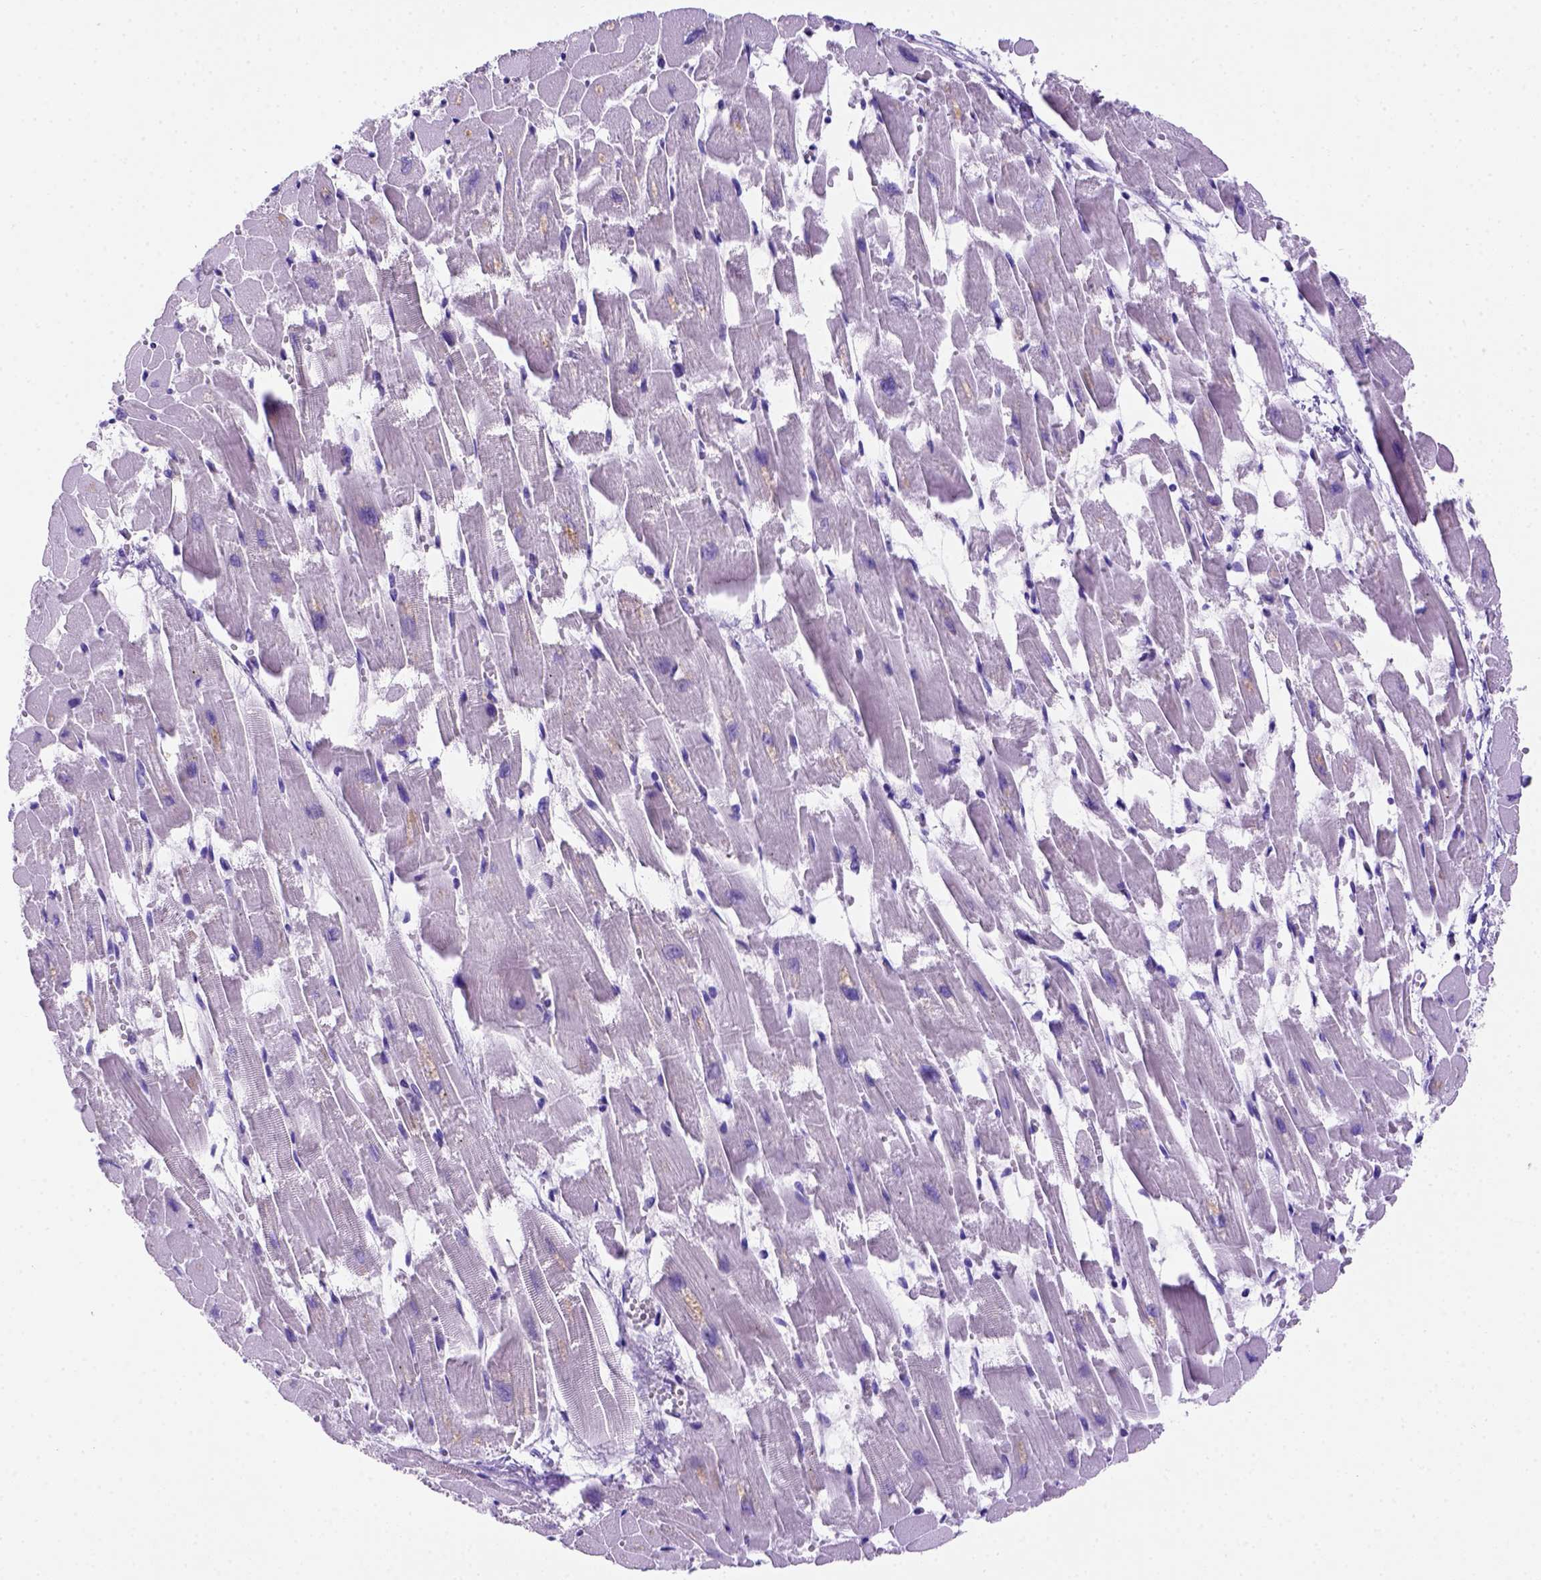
{"staining": {"intensity": "negative", "quantity": "none", "location": "none"}, "tissue": "heart muscle", "cell_type": "Cardiomyocytes", "image_type": "normal", "snomed": [{"axis": "morphology", "description": "Normal tissue, NOS"}, {"axis": "topography", "description": "Heart"}], "caption": "This is an immunohistochemistry (IHC) micrograph of benign heart muscle. There is no staining in cardiomyocytes.", "gene": "FOXI1", "patient": {"sex": "female", "age": 52}}